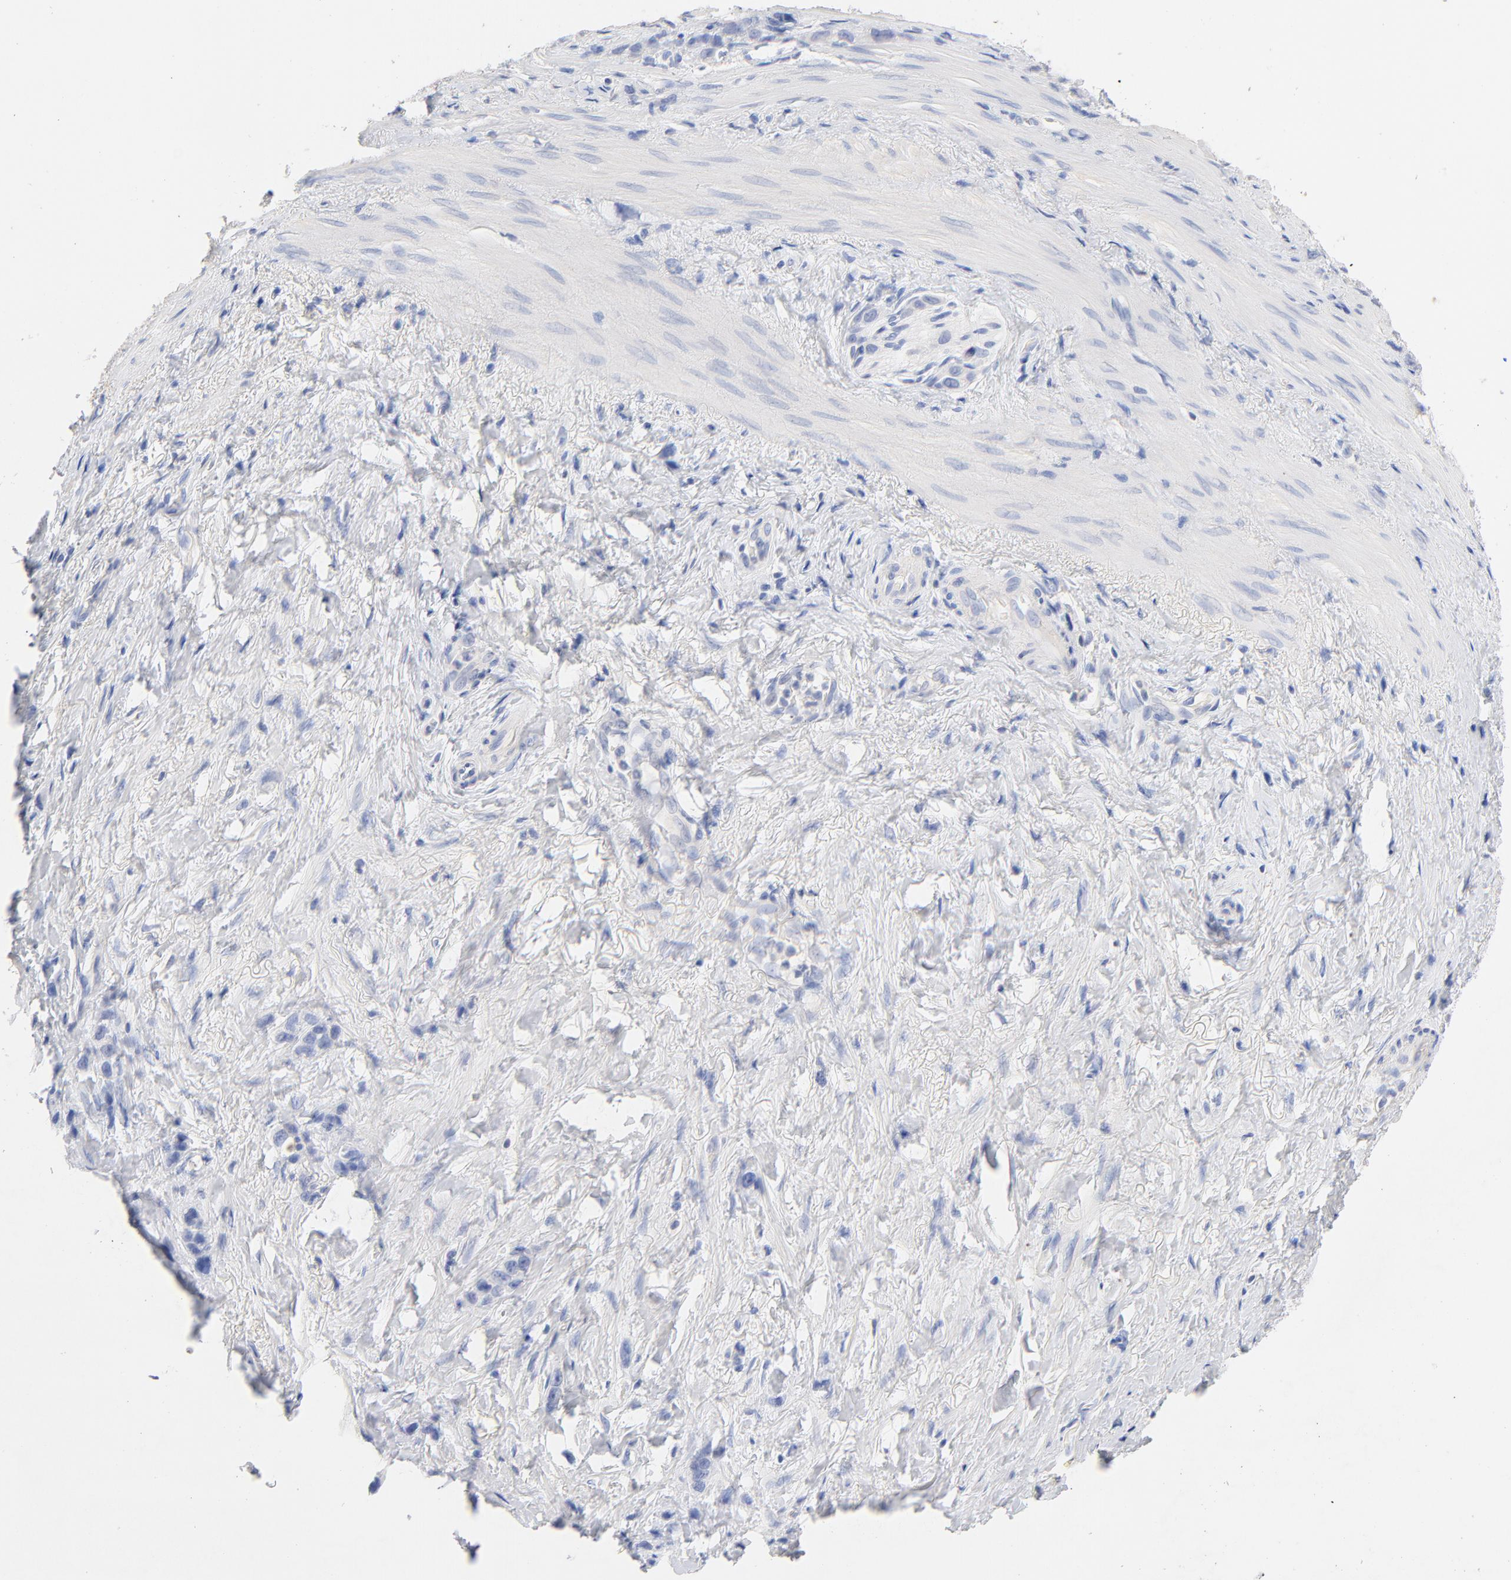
{"staining": {"intensity": "negative", "quantity": "none", "location": "none"}, "tissue": "stomach cancer", "cell_type": "Tumor cells", "image_type": "cancer", "snomed": [{"axis": "morphology", "description": "Normal tissue, NOS"}, {"axis": "morphology", "description": "Adenocarcinoma, NOS"}, {"axis": "morphology", "description": "Adenocarcinoma, High grade"}, {"axis": "topography", "description": "Stomach, upper"}, {"axis": "topography", "description": "Stomach"}], "caption": "Immunohistochemical staining of human stomach cancer displays no significant positivity in tumor cells. (Brightfield microscopy of DAB (3,3'-diaminobenzidine) IHC at high magnification).", "gene": "CPS1", "patient": {"sex": "female", "age": 65}}